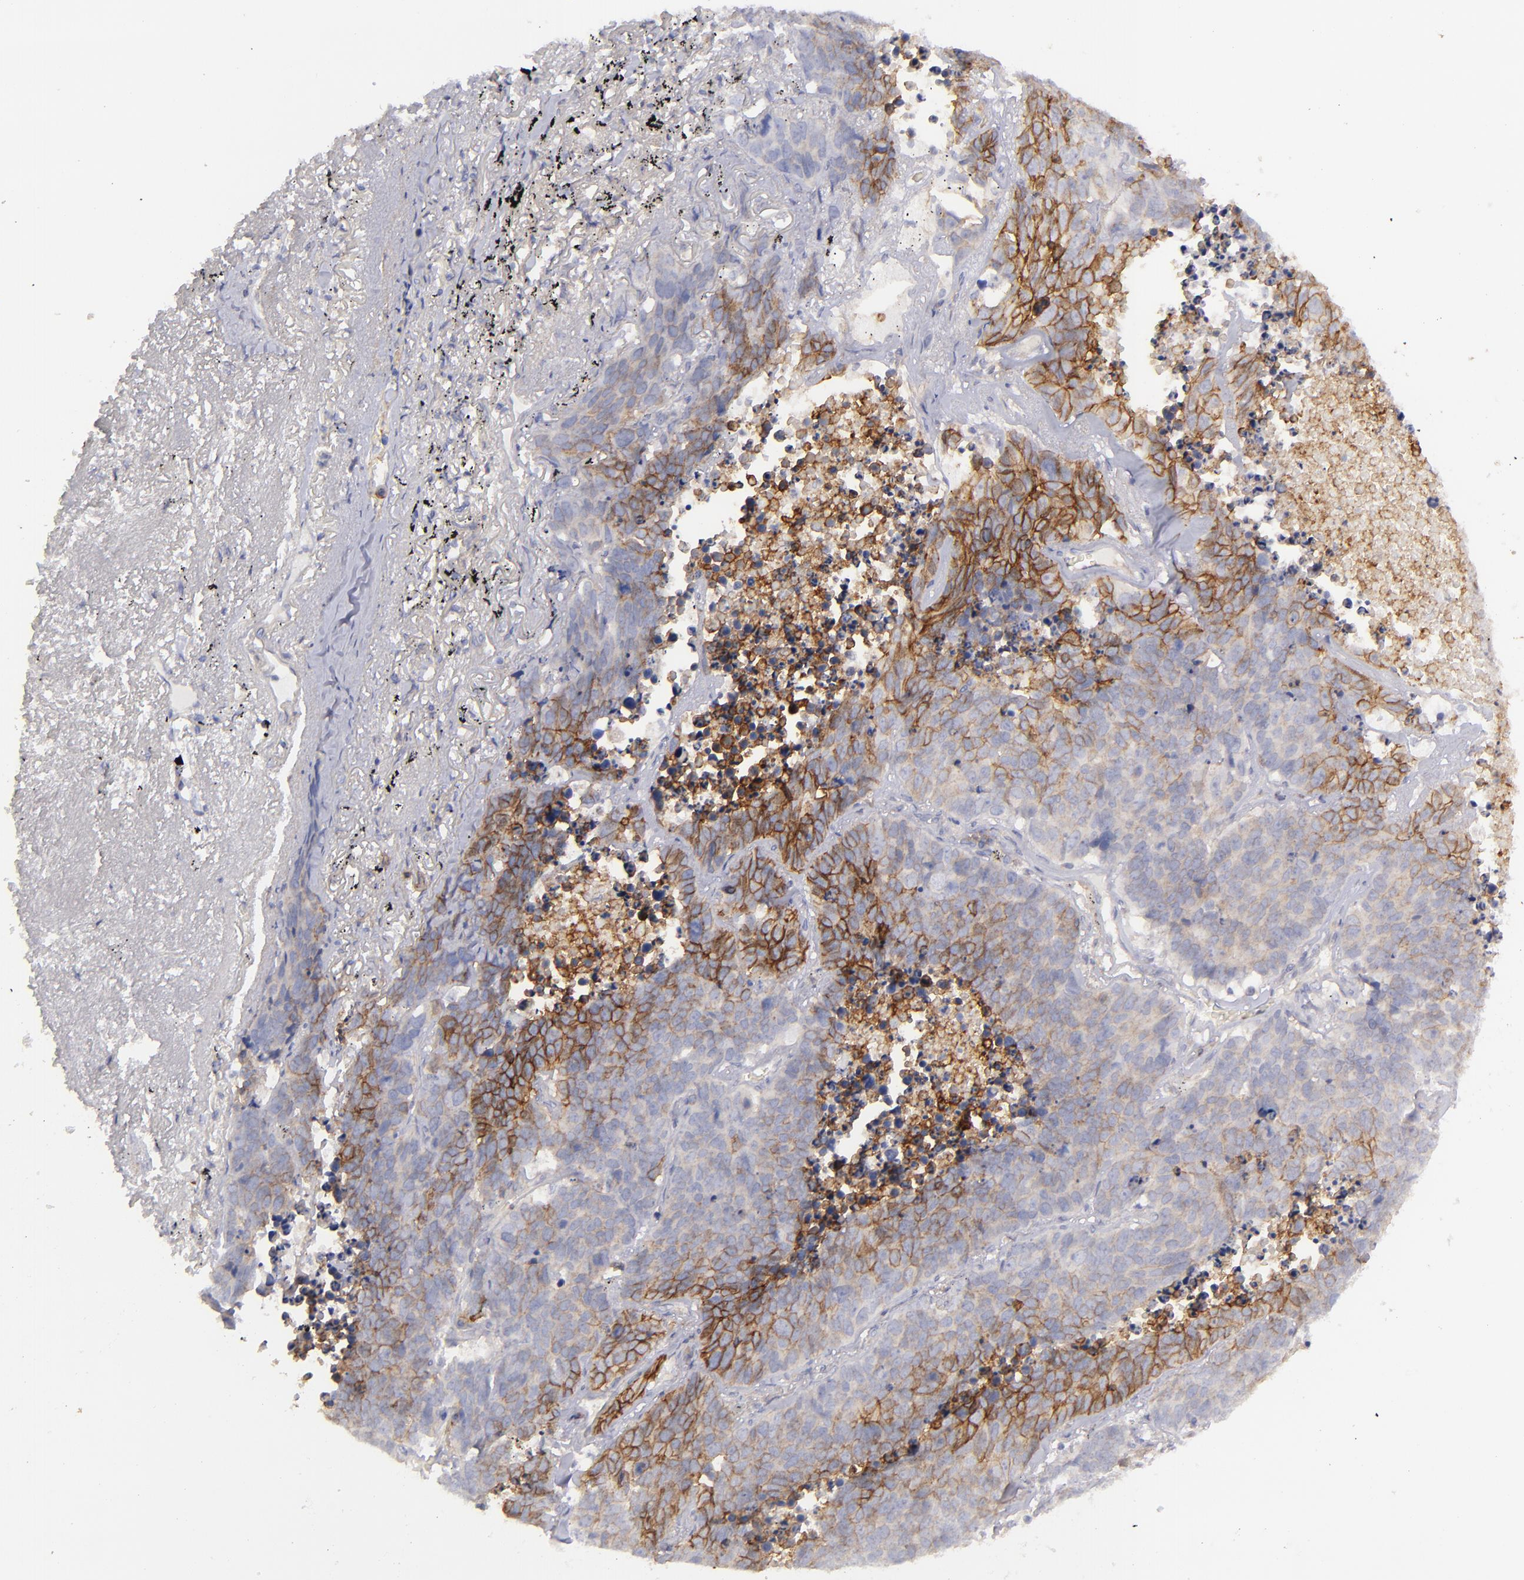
{"staining": {"intensity": "moderate", "quantity": "<25%", "location": "cytoplasmic/membranous"}, "tissue": "lung cancer", "cell_type": "Tumor cells", "image_type": "cancer", "snomed": [{"axis": "morphology", "description": "Carcinoid, malignant, NOS"}, {"axis": "topography", "description": "Lung"}], "caption": "DAB (3,3'-diaminobenzidine) immunohistochemical staining of lung cancer (malignant carcinoid) demonstrates moderate cytoplasmic/membranous protein staining in approximately <25% of tumor cells.", "gene": "BSG", "patient": {"sex": "male", "age": 60}}